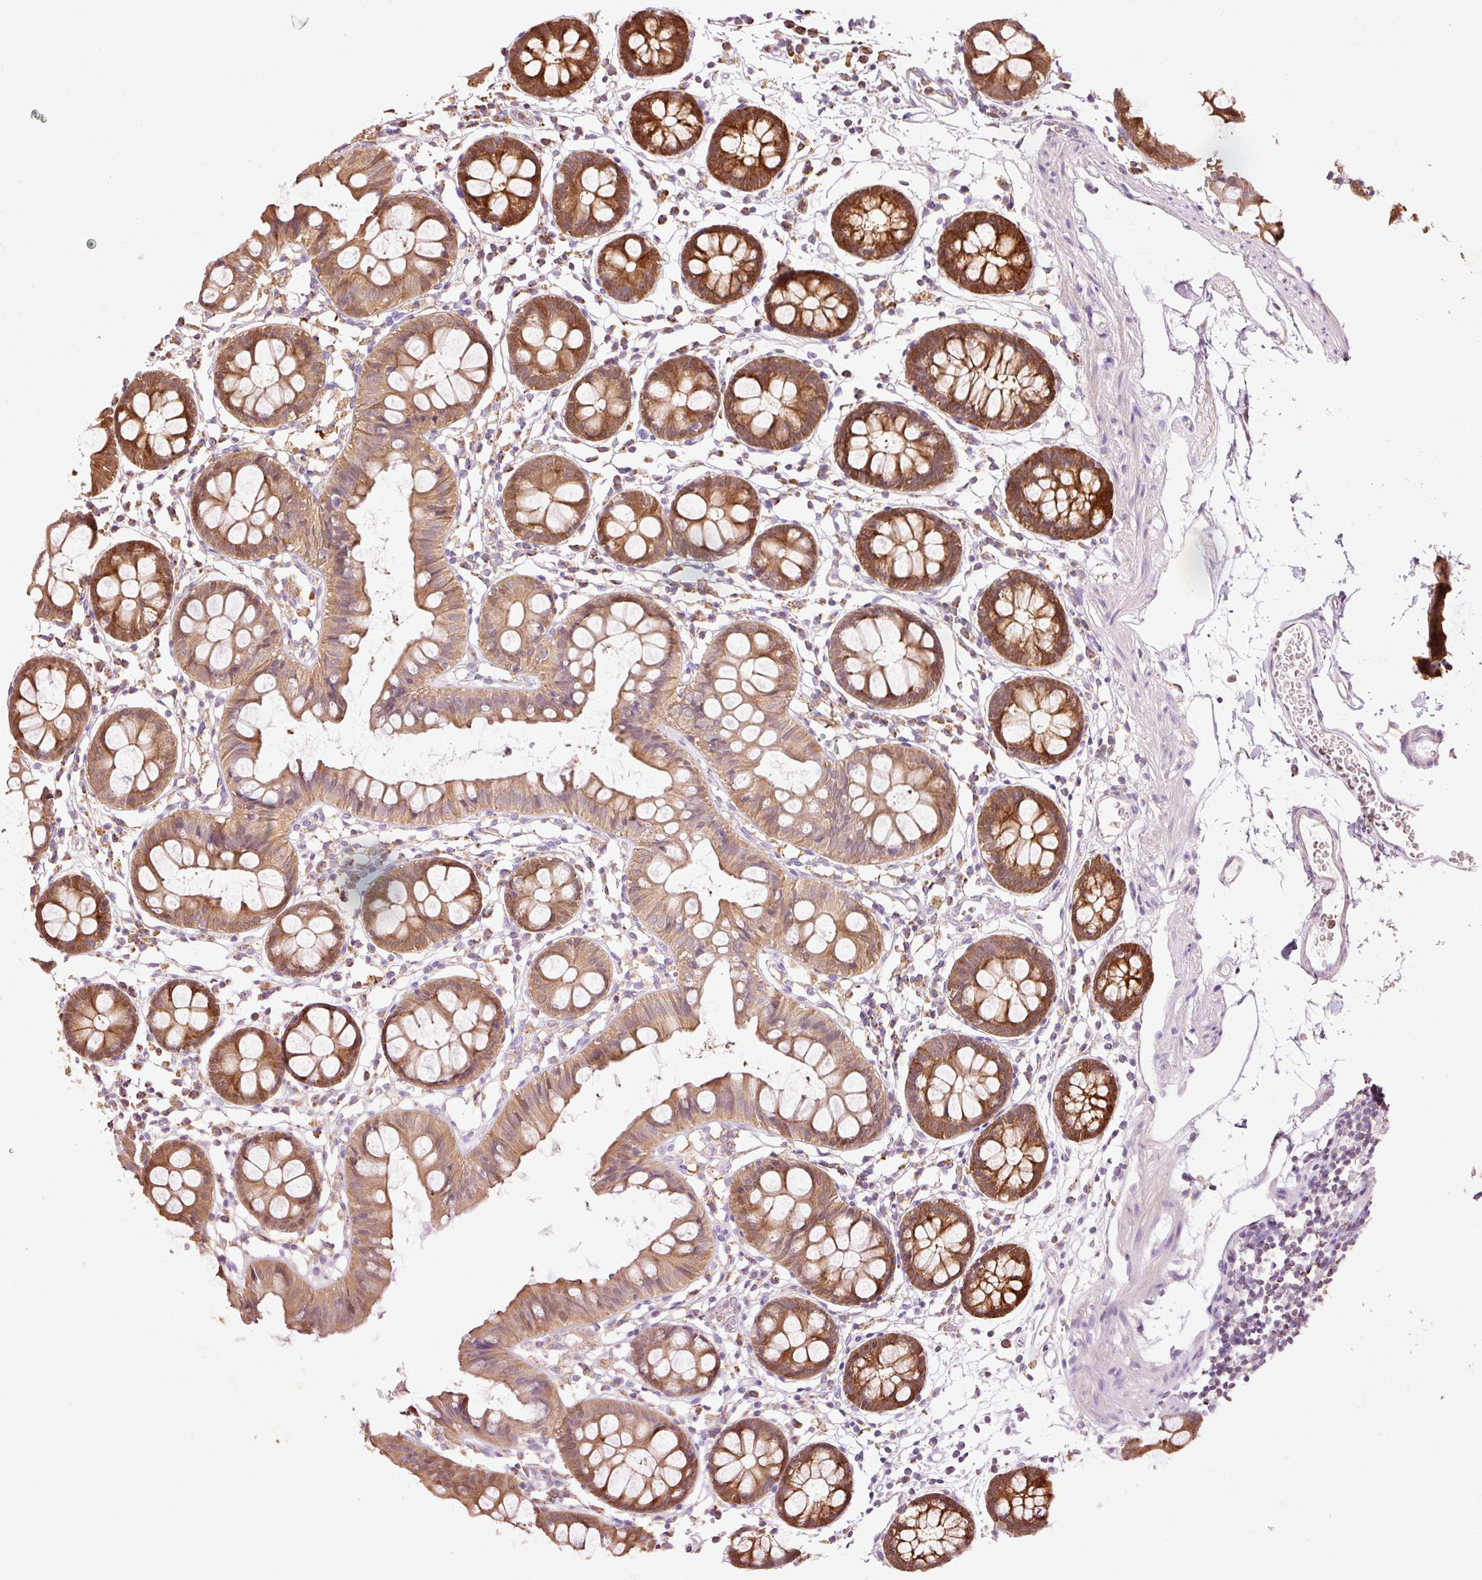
{"staining": {"intensity": "weak", "quantity": "<25%", "location": "cytoplasmic/membranous"}, "tissue": "colon", "cell_type": "Endothelial cells", "image_type": "normal", "snomed": [{"axis": "morphology", "description": "Normal tissue, NOS"}, {"axis": "topography", "description": "Colon"}], "caption": "A high-resolution micrograph shows immunohistochemistry (IHC) staining of unremarkable colon, which exhibits no significant staining in endothelial cells.", "gene": "PRDX5", "patient": {"sex": "female", "age": 84}}